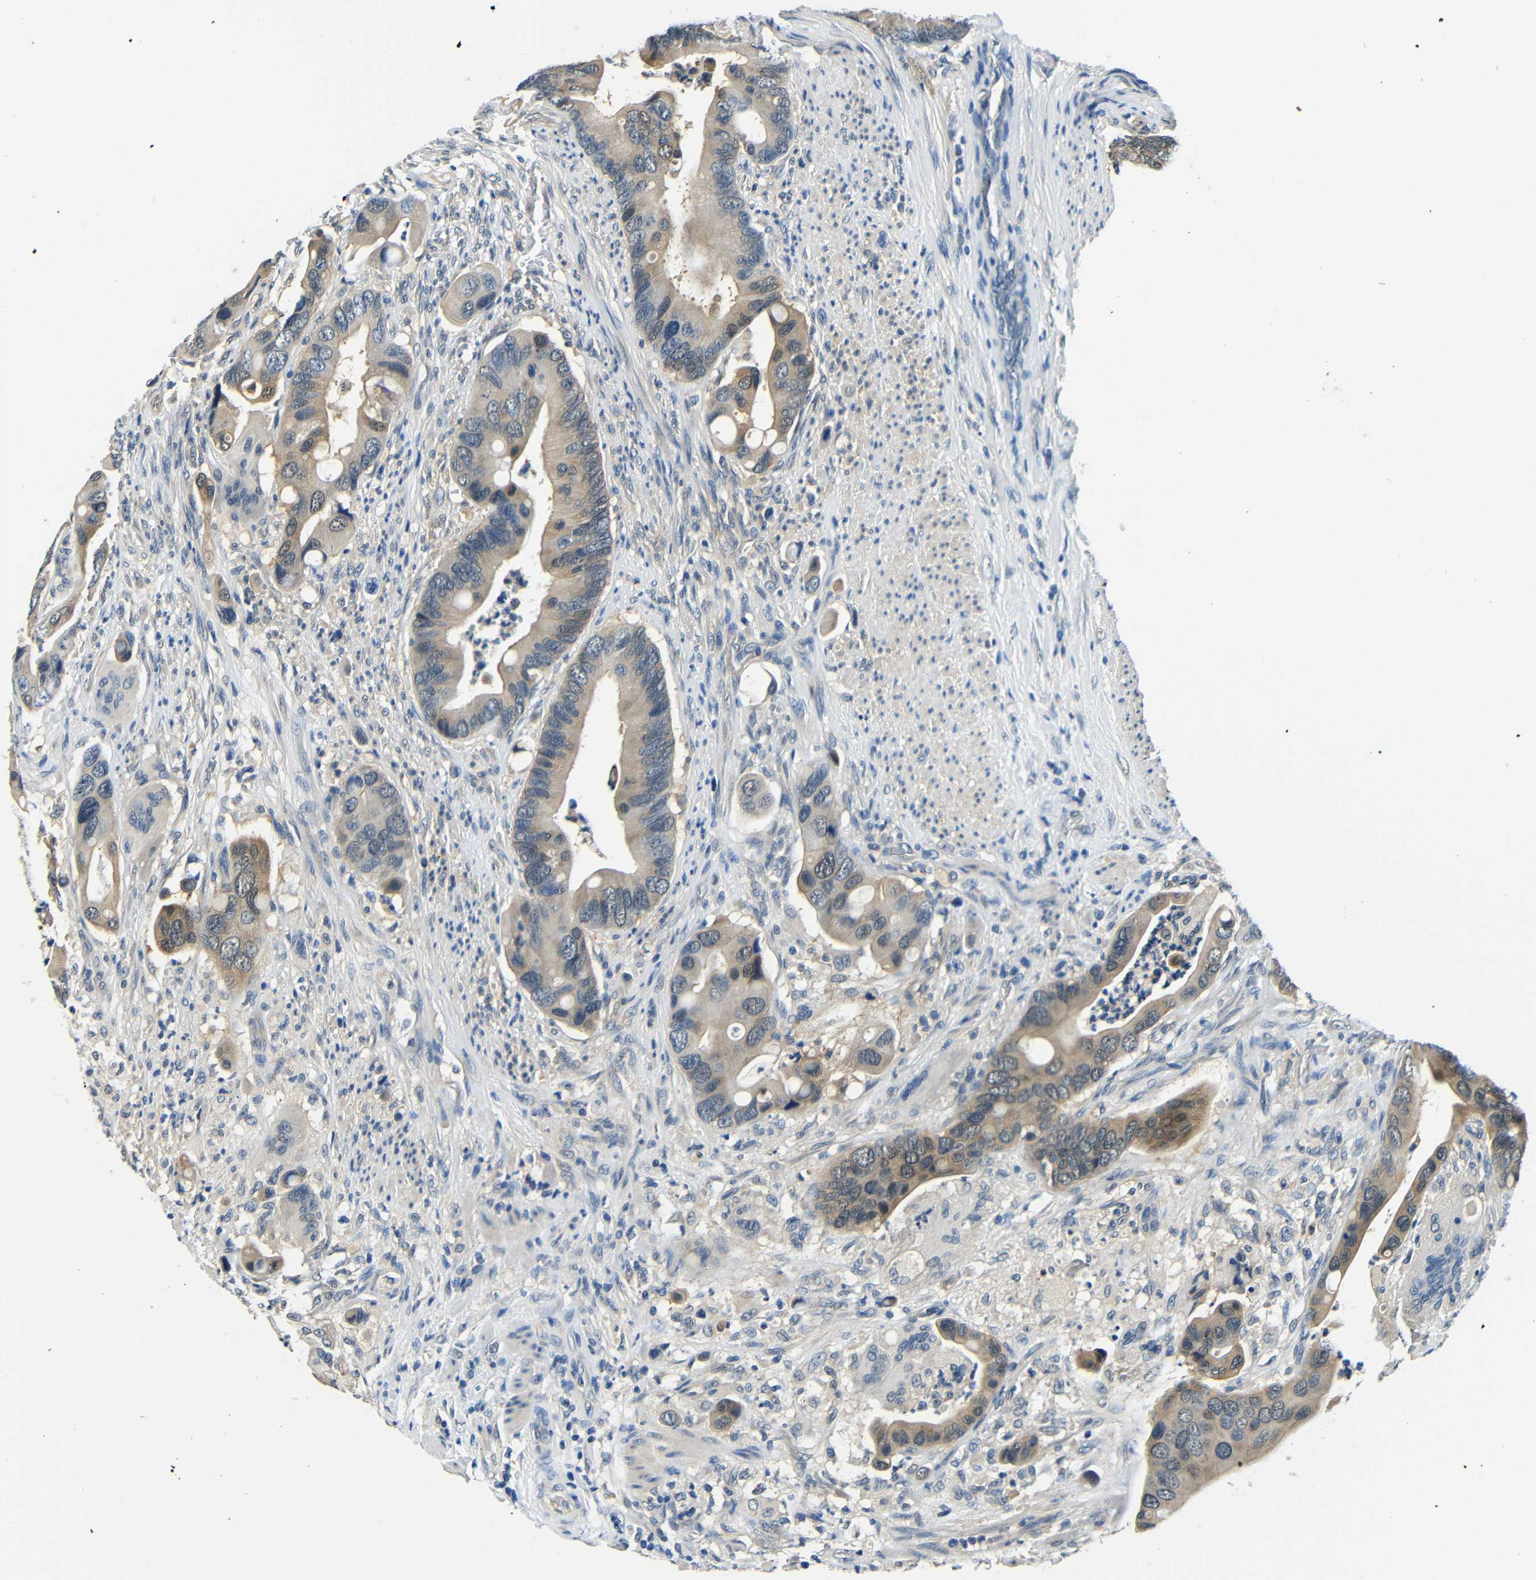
{"staining": {"intensity": "weak", "quantity": ">75%", "location": "cytoplasmic/membranous"}, "tissue": "colorectal cancer", "cell_type": "Tumor cells", "image_type": "cancer", "snomed": [{"axis": "morphology", "description": "Adenocarcinoma, NOS"}, {"axis": "topography", "description": "Rectum"}], "caption": "The photomicrograph shows immunohistochemical staining of colorectal cancer. There is weak cytoplasmic/membranous positivity is identified in approximately >75% of tumor cells.", "gene": "ADAP1", "patient": {"sex": "female", "age": 57}}